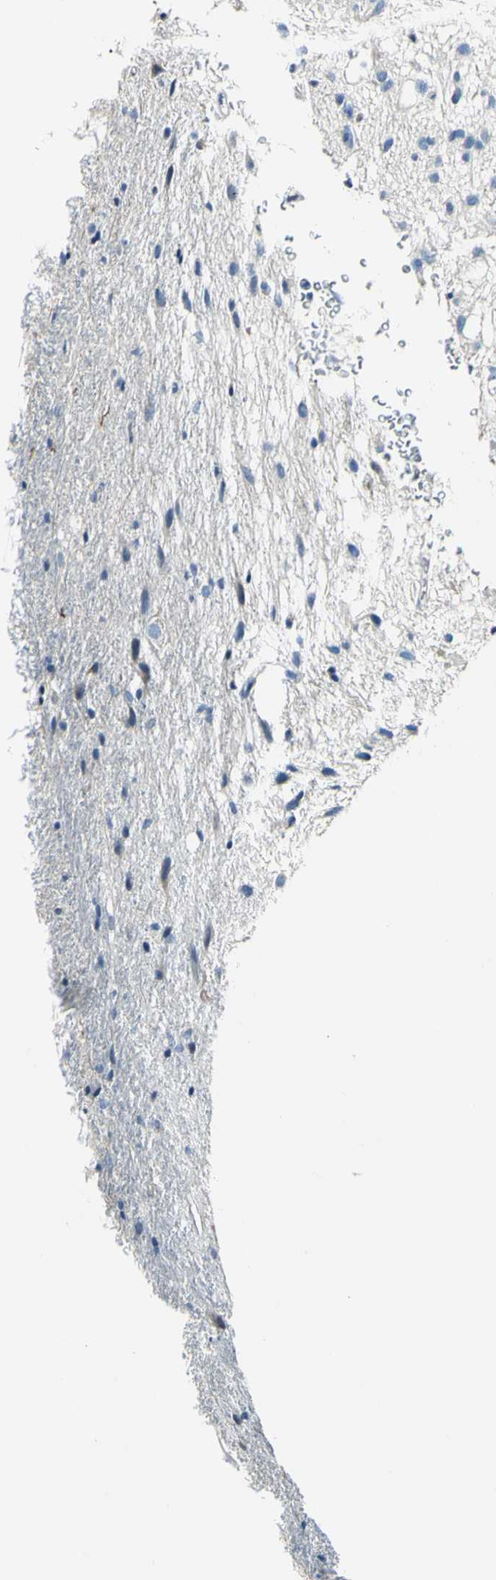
{"staining": {"intensity": "negative", "quantity": "none", "location": "none"}, "tissue": "glioma", "cell_type": "Tumor cells", "image_type": "cancer", "snomed": [{"axis": "morphology", "description": "Glioma, malignant, Low grade"}, {"axis": "topography", "description": "Brain"}], "caption": "Immunohistochemical staining of malignant glioma (low-grade) displays no significant staining in tumor cells.", "gene": "COL6A3", "patient": {"sex": "male", "age": 77}}